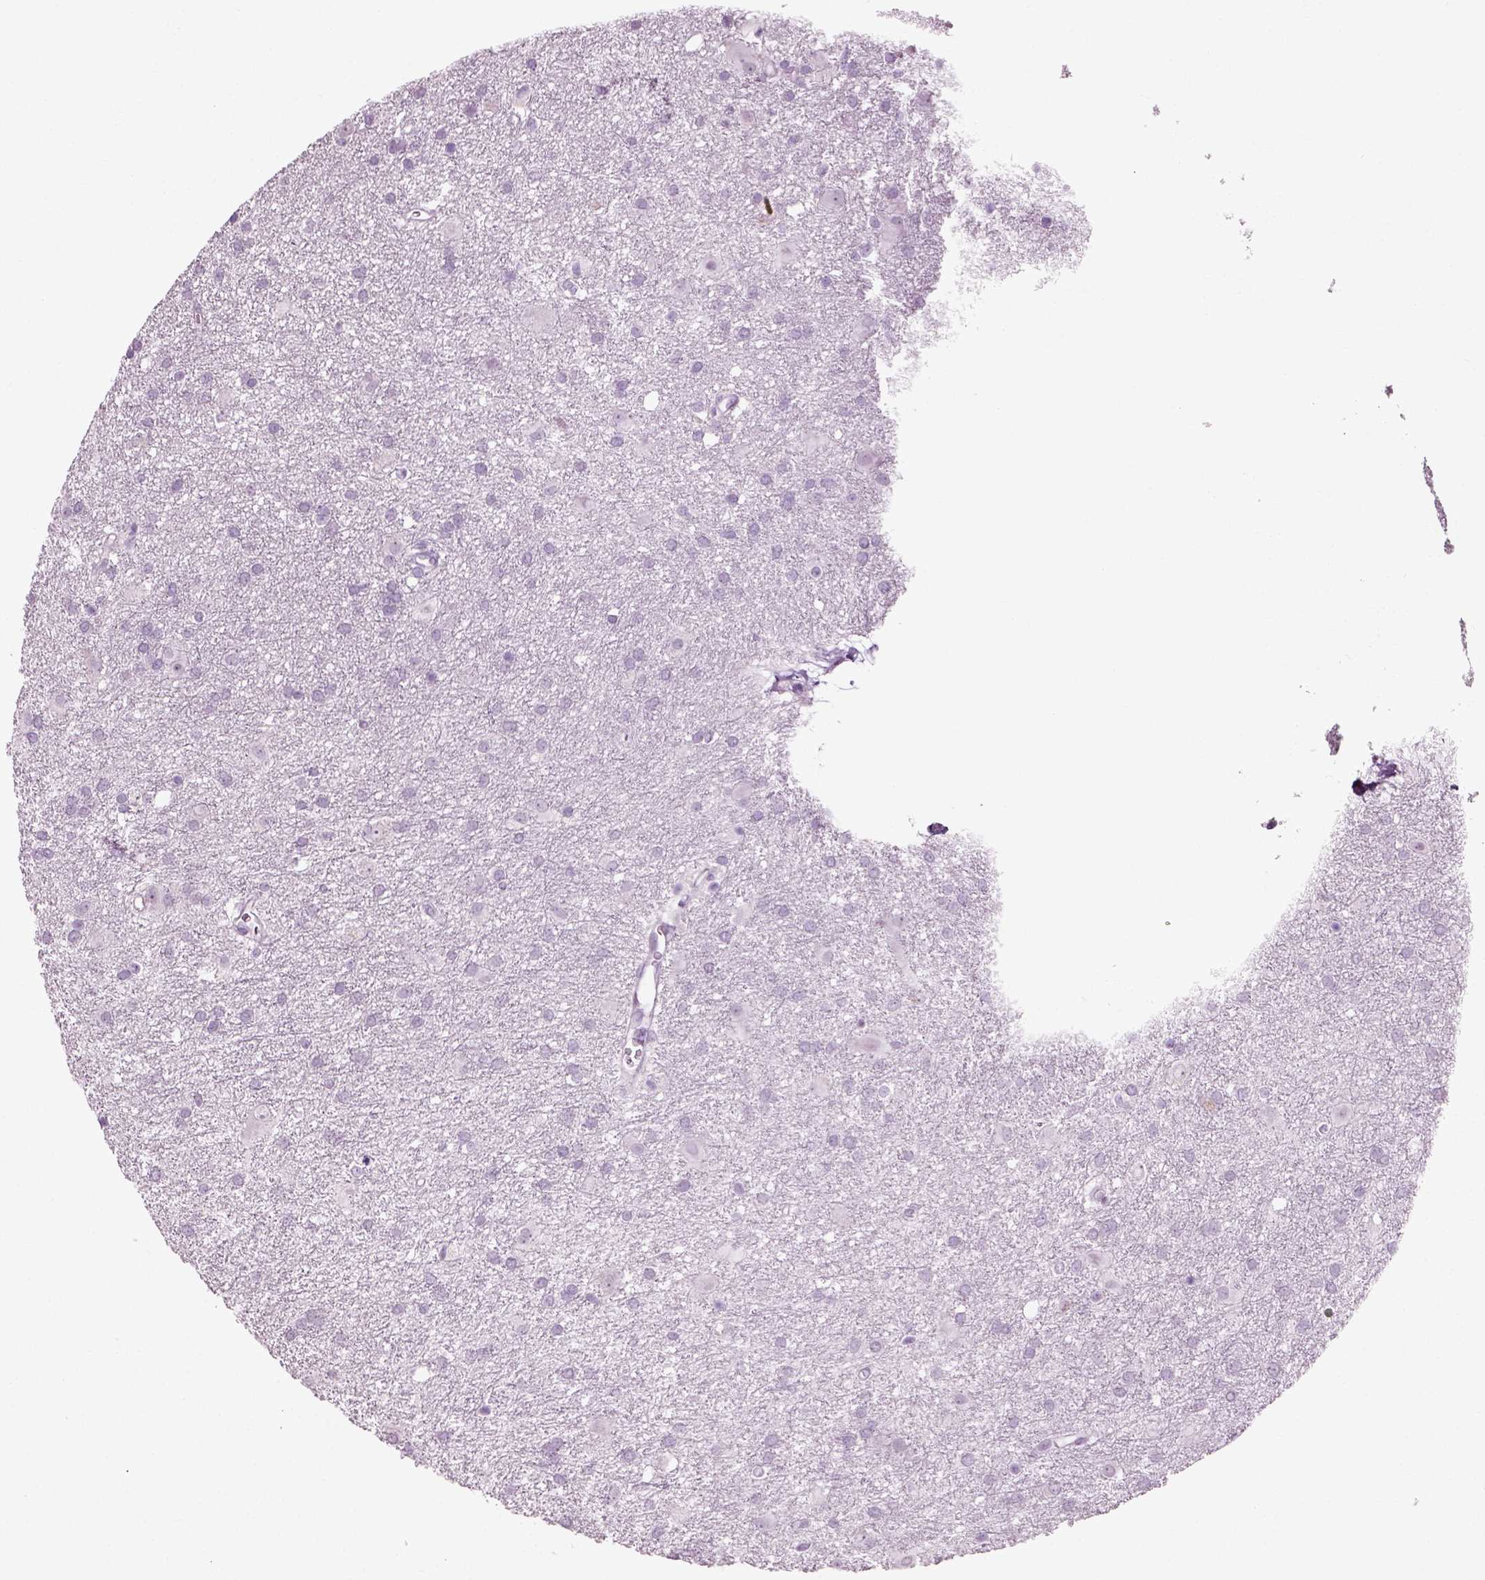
{"staining": {"intensity": "negative", "quantity": "none", "location": "none"}, "tissue": "glioma", "cell_type": "Tumor cells", "image_type": "cancer", "snomed": [{"axis": "morphology", "description": "Glioma, malignant, Low grade"}, {"axis": "topography", "description": "Brain"}], "caption": "This is an IHC image of malignant low-grade glioma. There is no positivity in tumor cells.", "gene": "SLC26A8", "patient": {"sex": "male", "age": 58}}